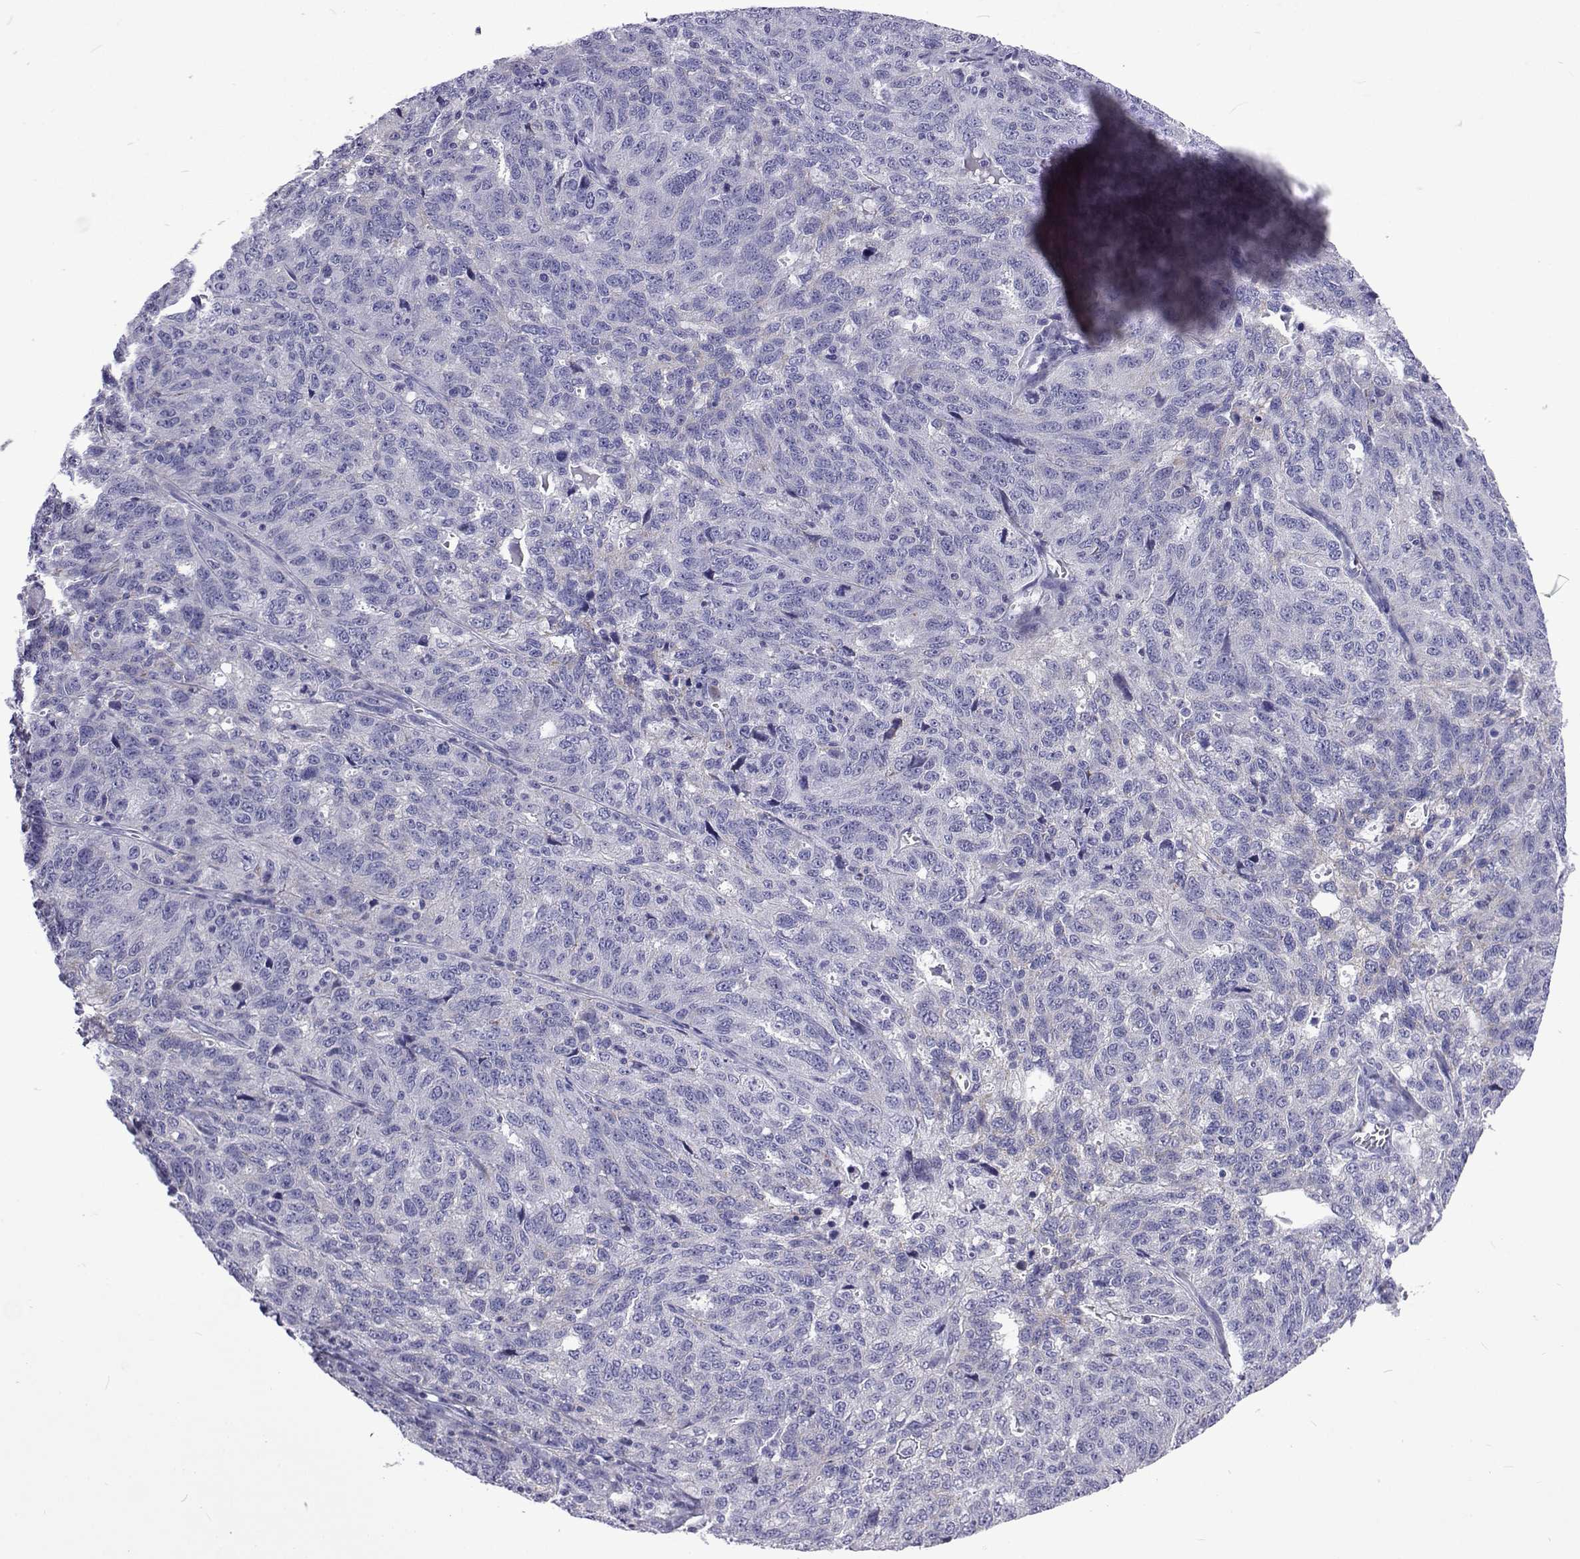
{"staining": {"intensity": "negative", "quantity": "none", "location": "none"}, "tissue": "ovarian cancer", "cell_type": "Tumor cells", "image_type": "cancer", "snomed": [{"axis": "morphology", "description": "Cystadenocarcinoma, serous, NOS"}, {"axis": "topography", "description": "Ovary"}], "caption": "Tumor cells are negative for brown protein staining in ovarian cancer.", "gene": "UMODL1", "patient": {"sex": "female", "age": 71}}